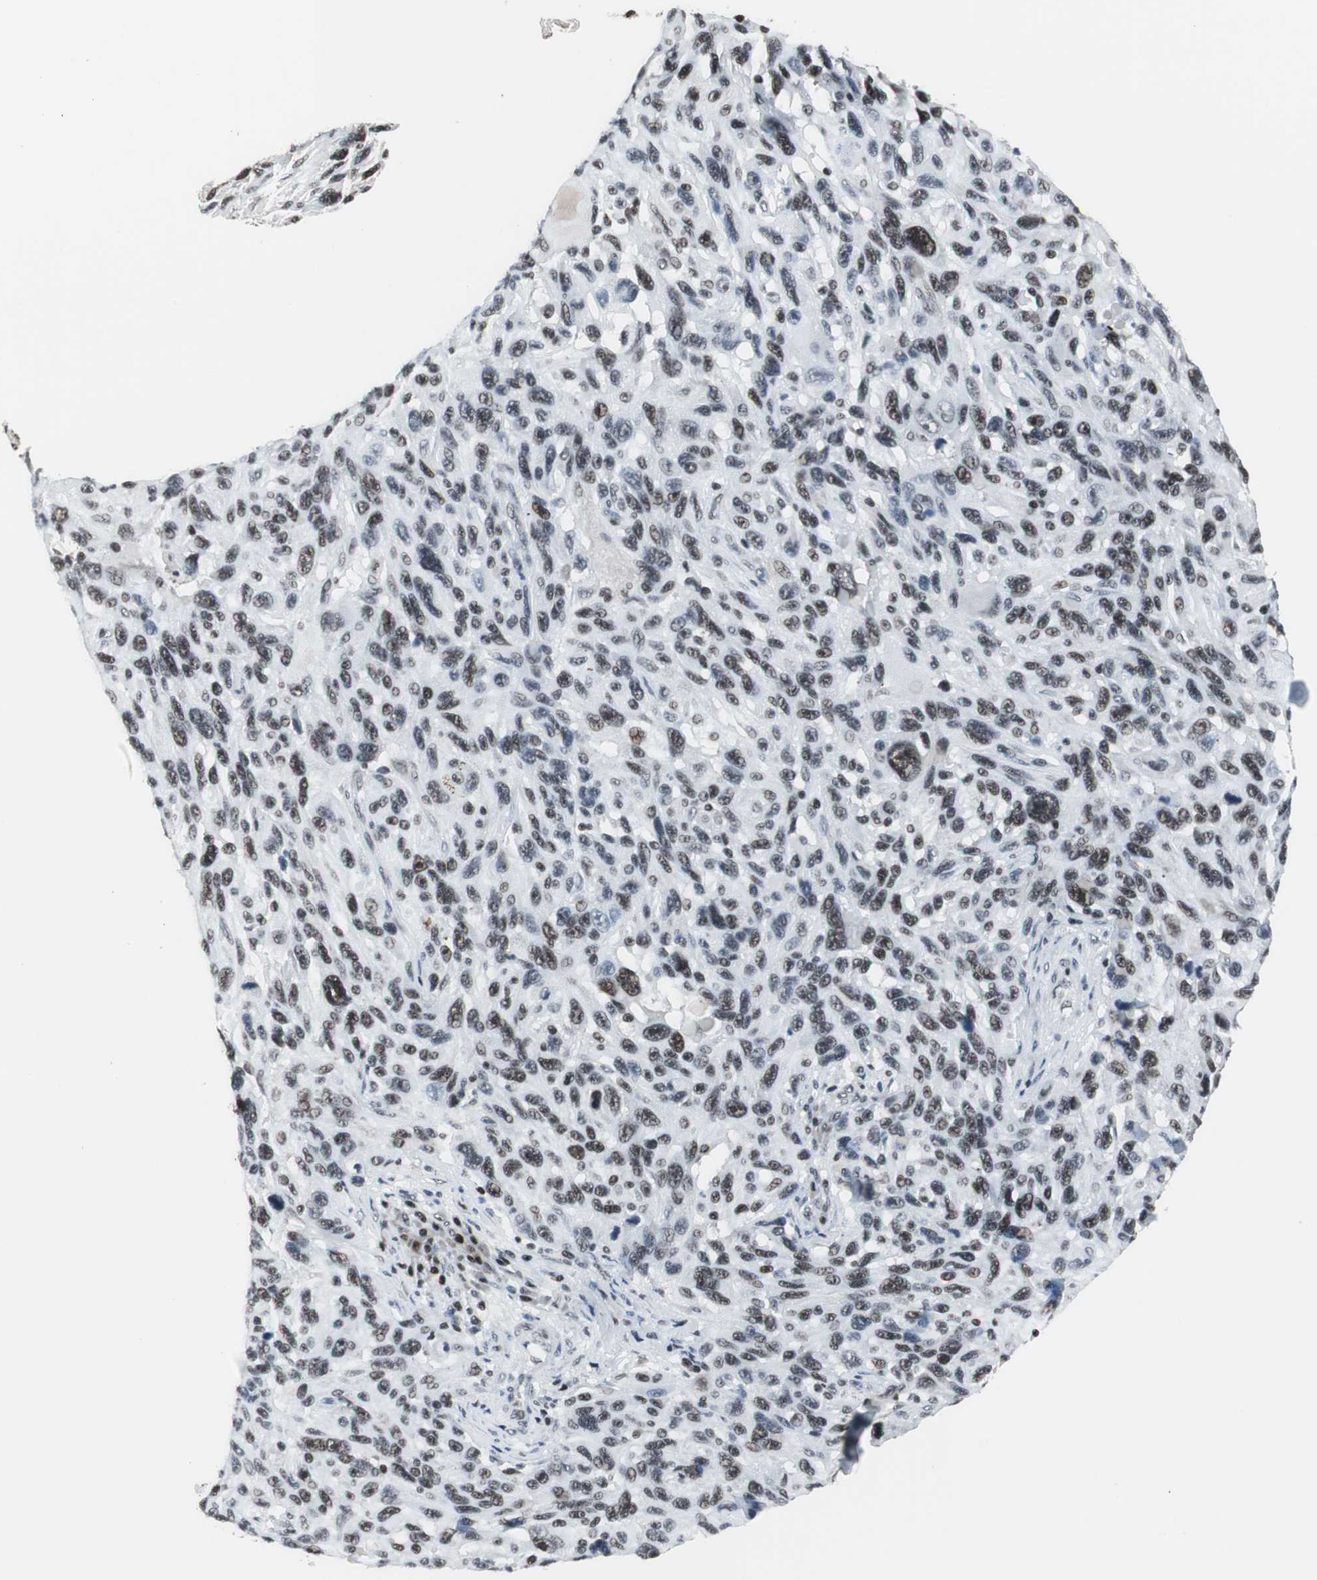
{"staining": {"intensity": "moderate", "quantity": "25%-75%", "location": "nuclear"}, "tissue": "melanoma", "cell_type": "Tumor cells", "image_type": "cancer", "snomed": [{"axis": "morphology", "description": "Malignant melanoma, NOS"}, {"axis": "topography", "description": "Skin"}], "caption": "Melanoma stained with DAB IHC reveals medium levels of moderate nuclear staining in approximately 25%-75% of tumor cells. Nuclei are stained in blue.", "gene": "RAD9A", "patient": {"sex": "male", "age": 53}}